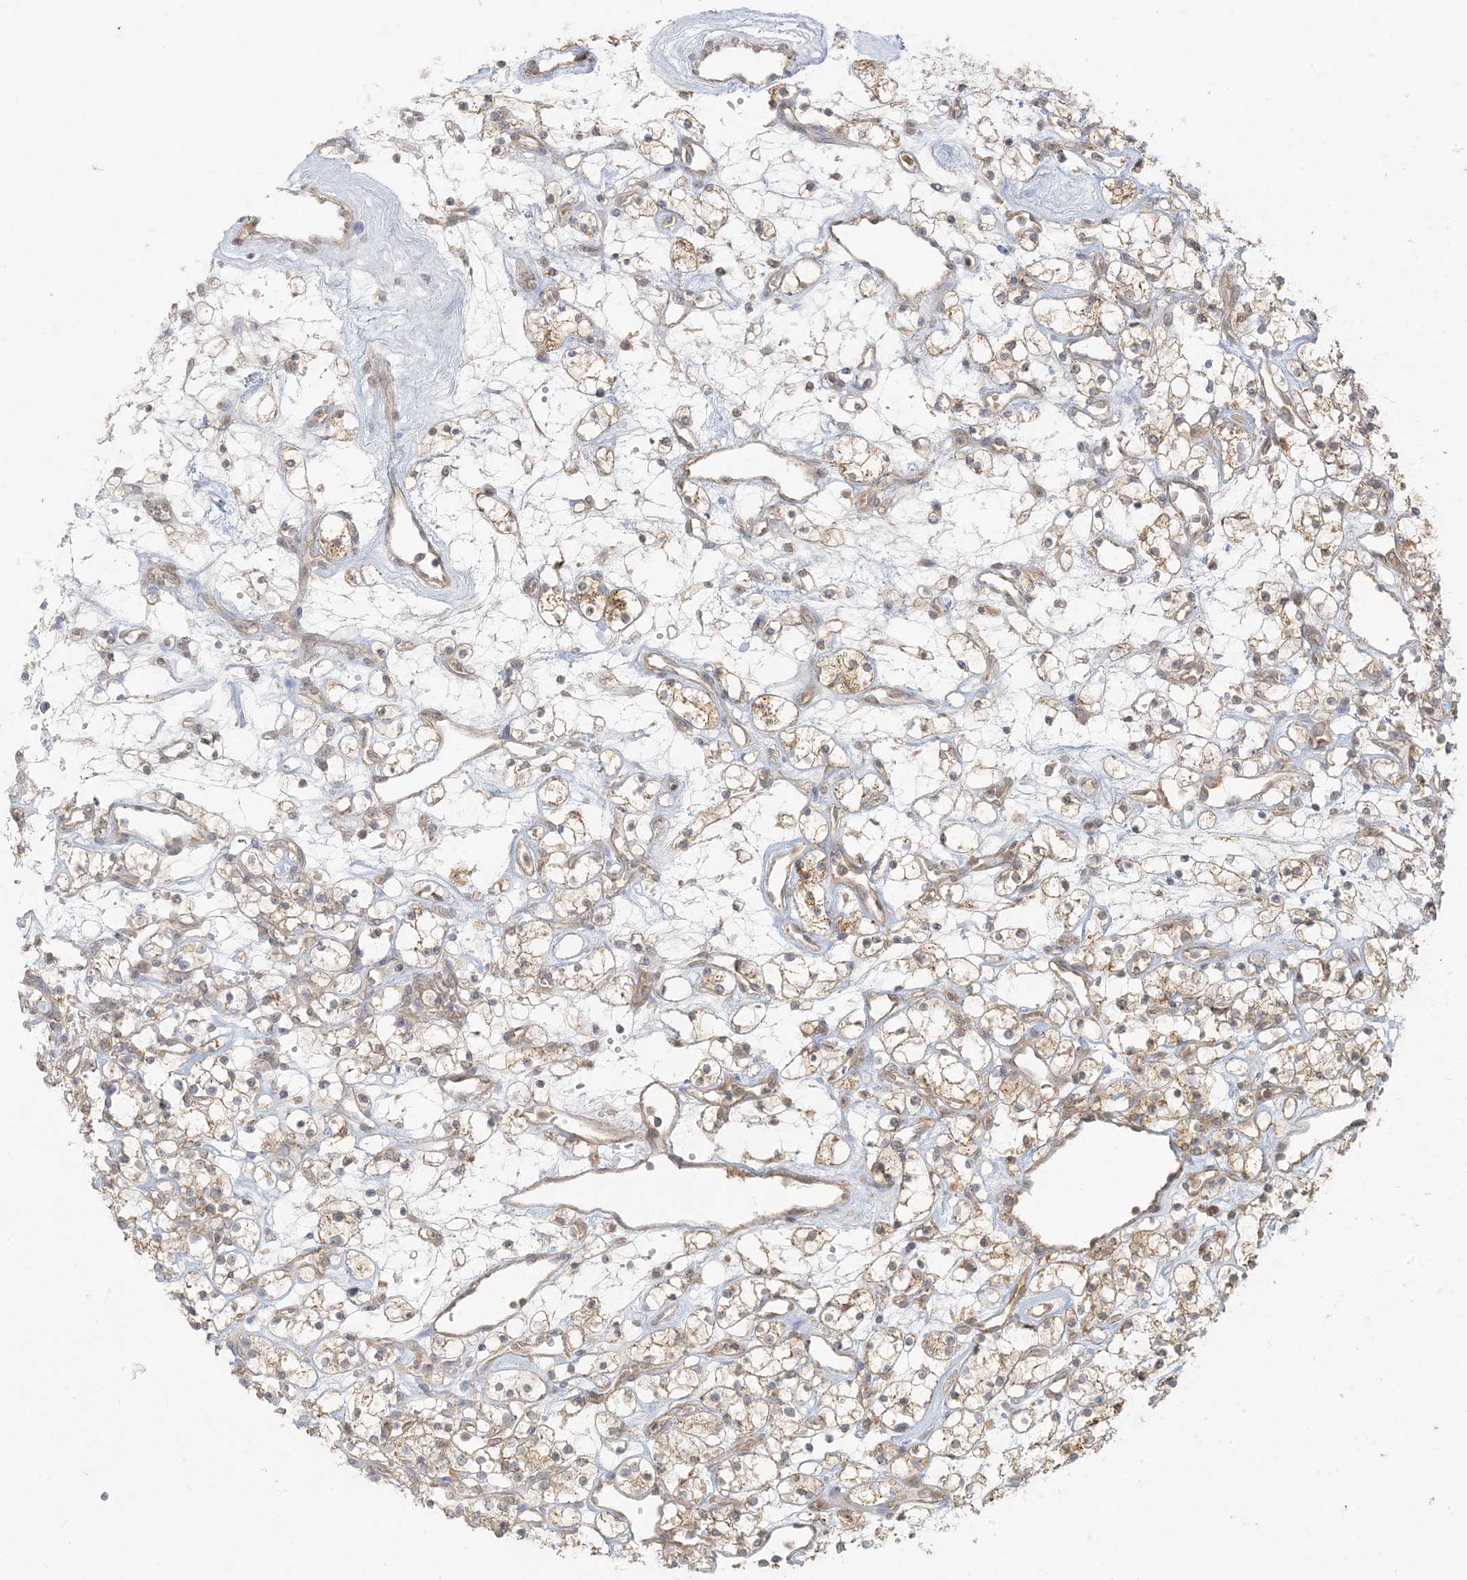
{"staining": {"intensity": "moderate", "quantity": "25%-75%", "location": "cytoplasmic/membranous"}, "tissue": "renal cancer", "cell_type": "Tumor cells", "image_type": "cancer", "snomed": [{"axis": "morphology", "description": "Adenocarcinoma, NOS"}, {"axis": "topography", "description": "Kidney"}], "caption": "Renal cancer stained with a brown dye displays moderate cytoplasmic/membranous positive staining in about 25%-75% of tumor cells.", "gene": "MCOLN1", "patient": {"sex": "female", "age": 60}}